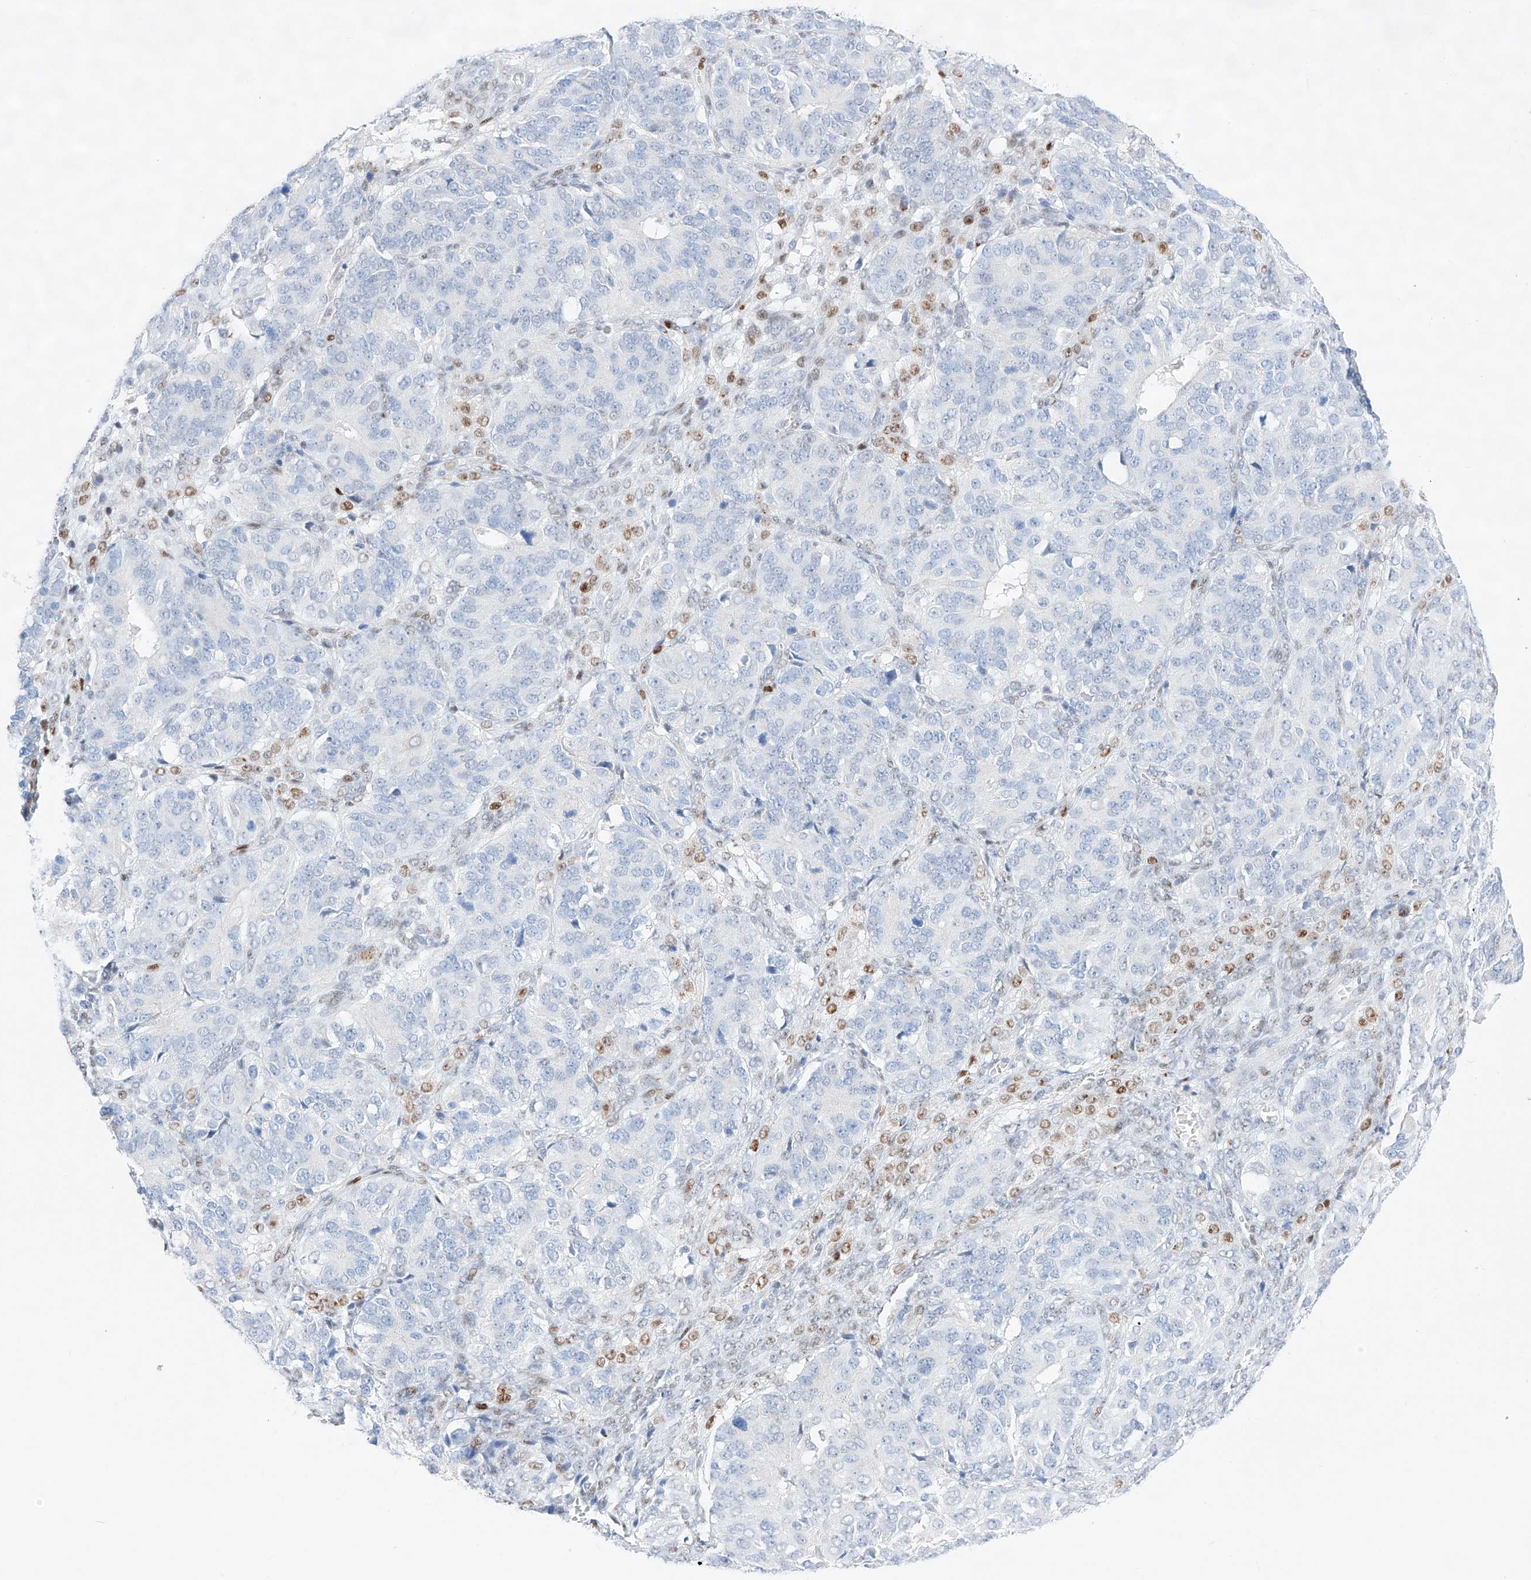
{"staining": {"intensity": "moderate", "quantity": "<25%", "location": "nuclear"}, "tissue": "ovarian cancer", "cell_type": "Tumor cells", "image_type": "cancer", "snomed": [{"axis": "morphology", "description": "Carcinoma, endometroid"}, {"axis": "topography", "description": "Ovary"}], "caption": "This histopathology image demonstrates immunohistochemistry staining of human ovarian cancer (endometroid carcinoma), with low moderate nuclear positivity in about <25% of tumor cells.", "gene": "NT5C3B", "patient": {"sex": "female", "age": 51}}